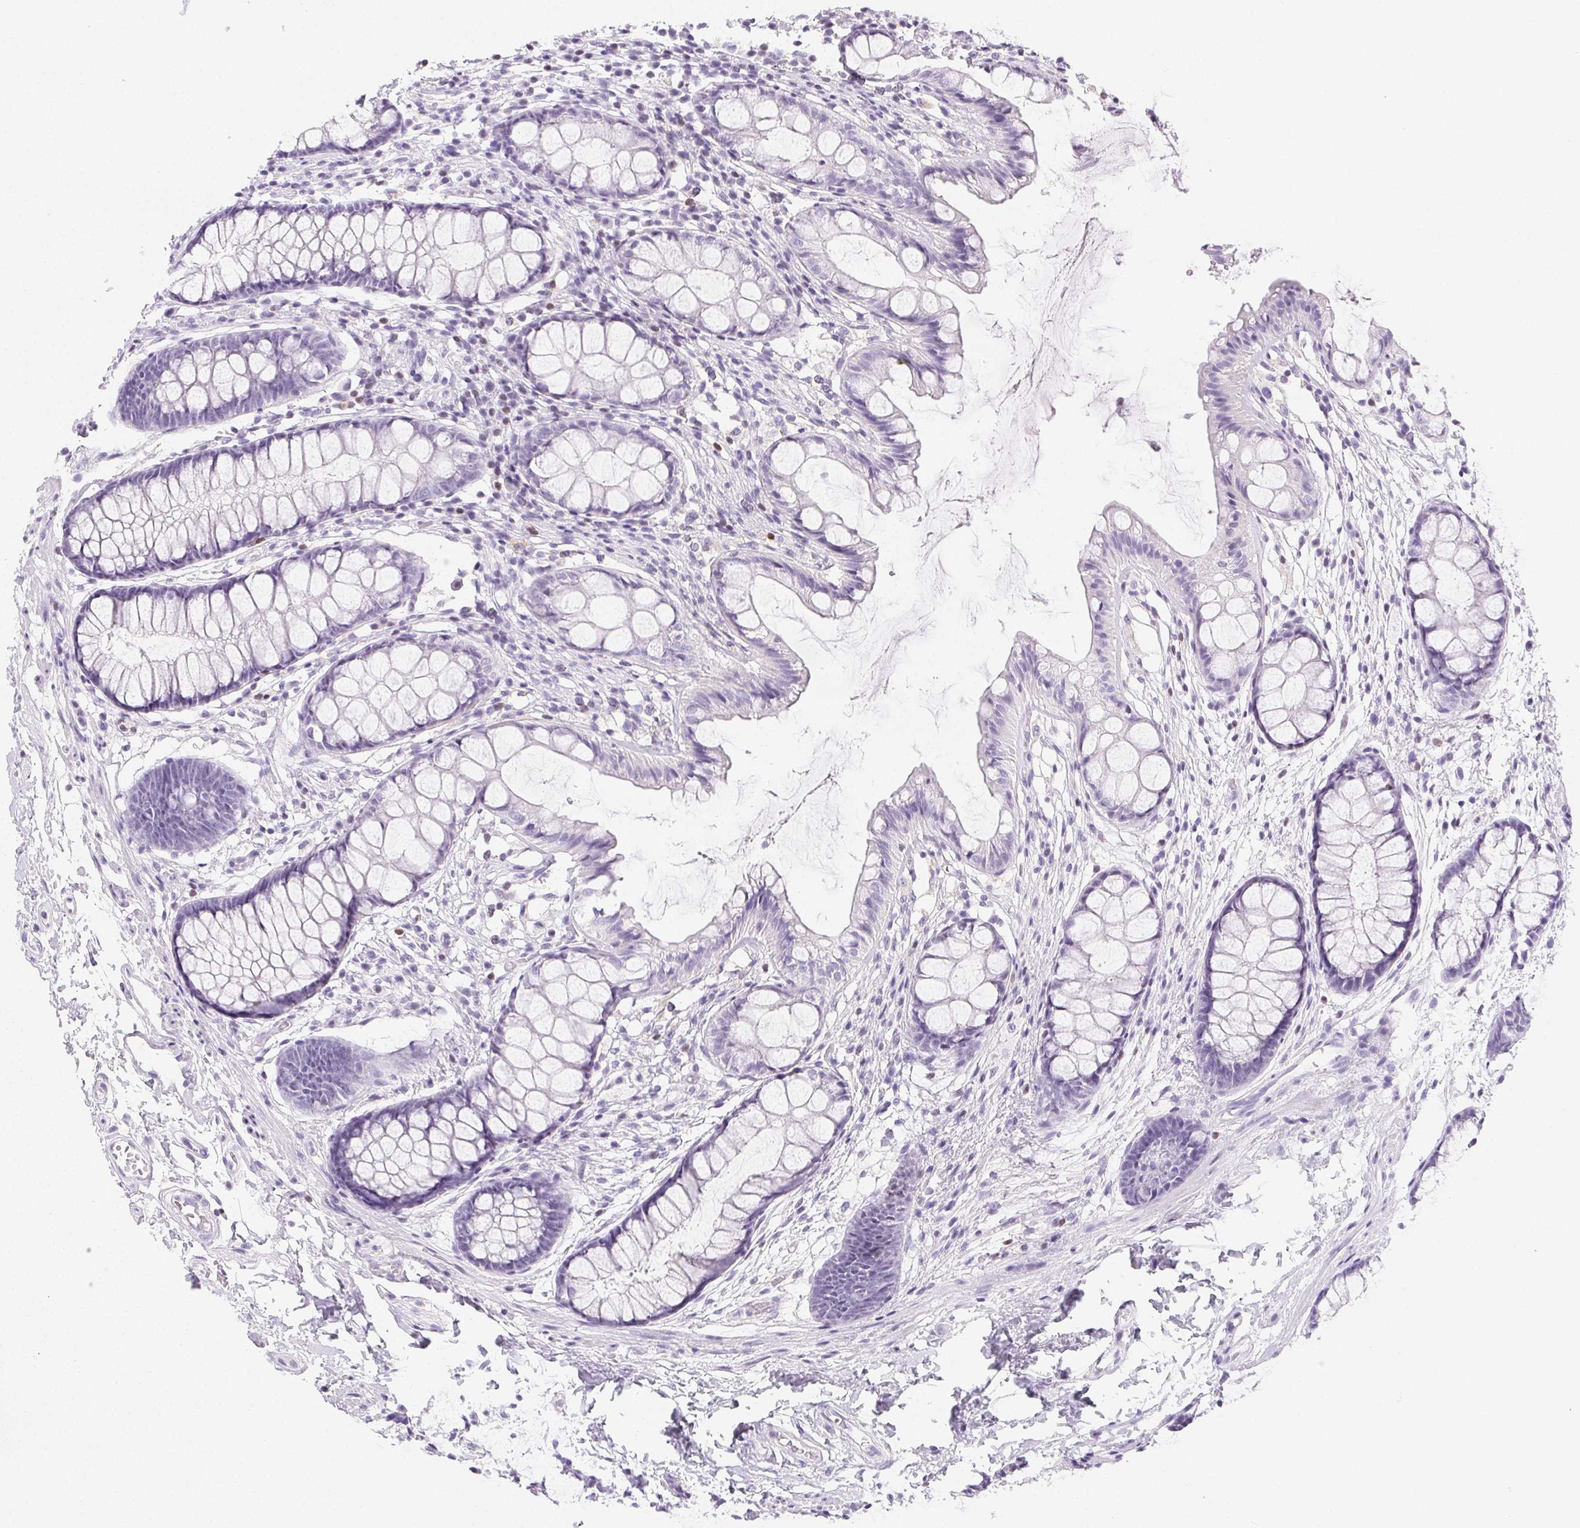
{"staining": {"intensity": "negative", "quantity": "none", "location": "none"}, "tissue": "rectum", "cell_type": "Glandular cells", "image_type": "normal", "snomed": [{"axis": "morphology", "description": "Normal tissue, NOS"}, {"axis": "topography", "description": "Rectum"}], "caption": "Glandular cells are negative for protein expression in unremarkable human rectum.", "gene": "BEND2", "patient": {"sex": "female", "age": 62}}